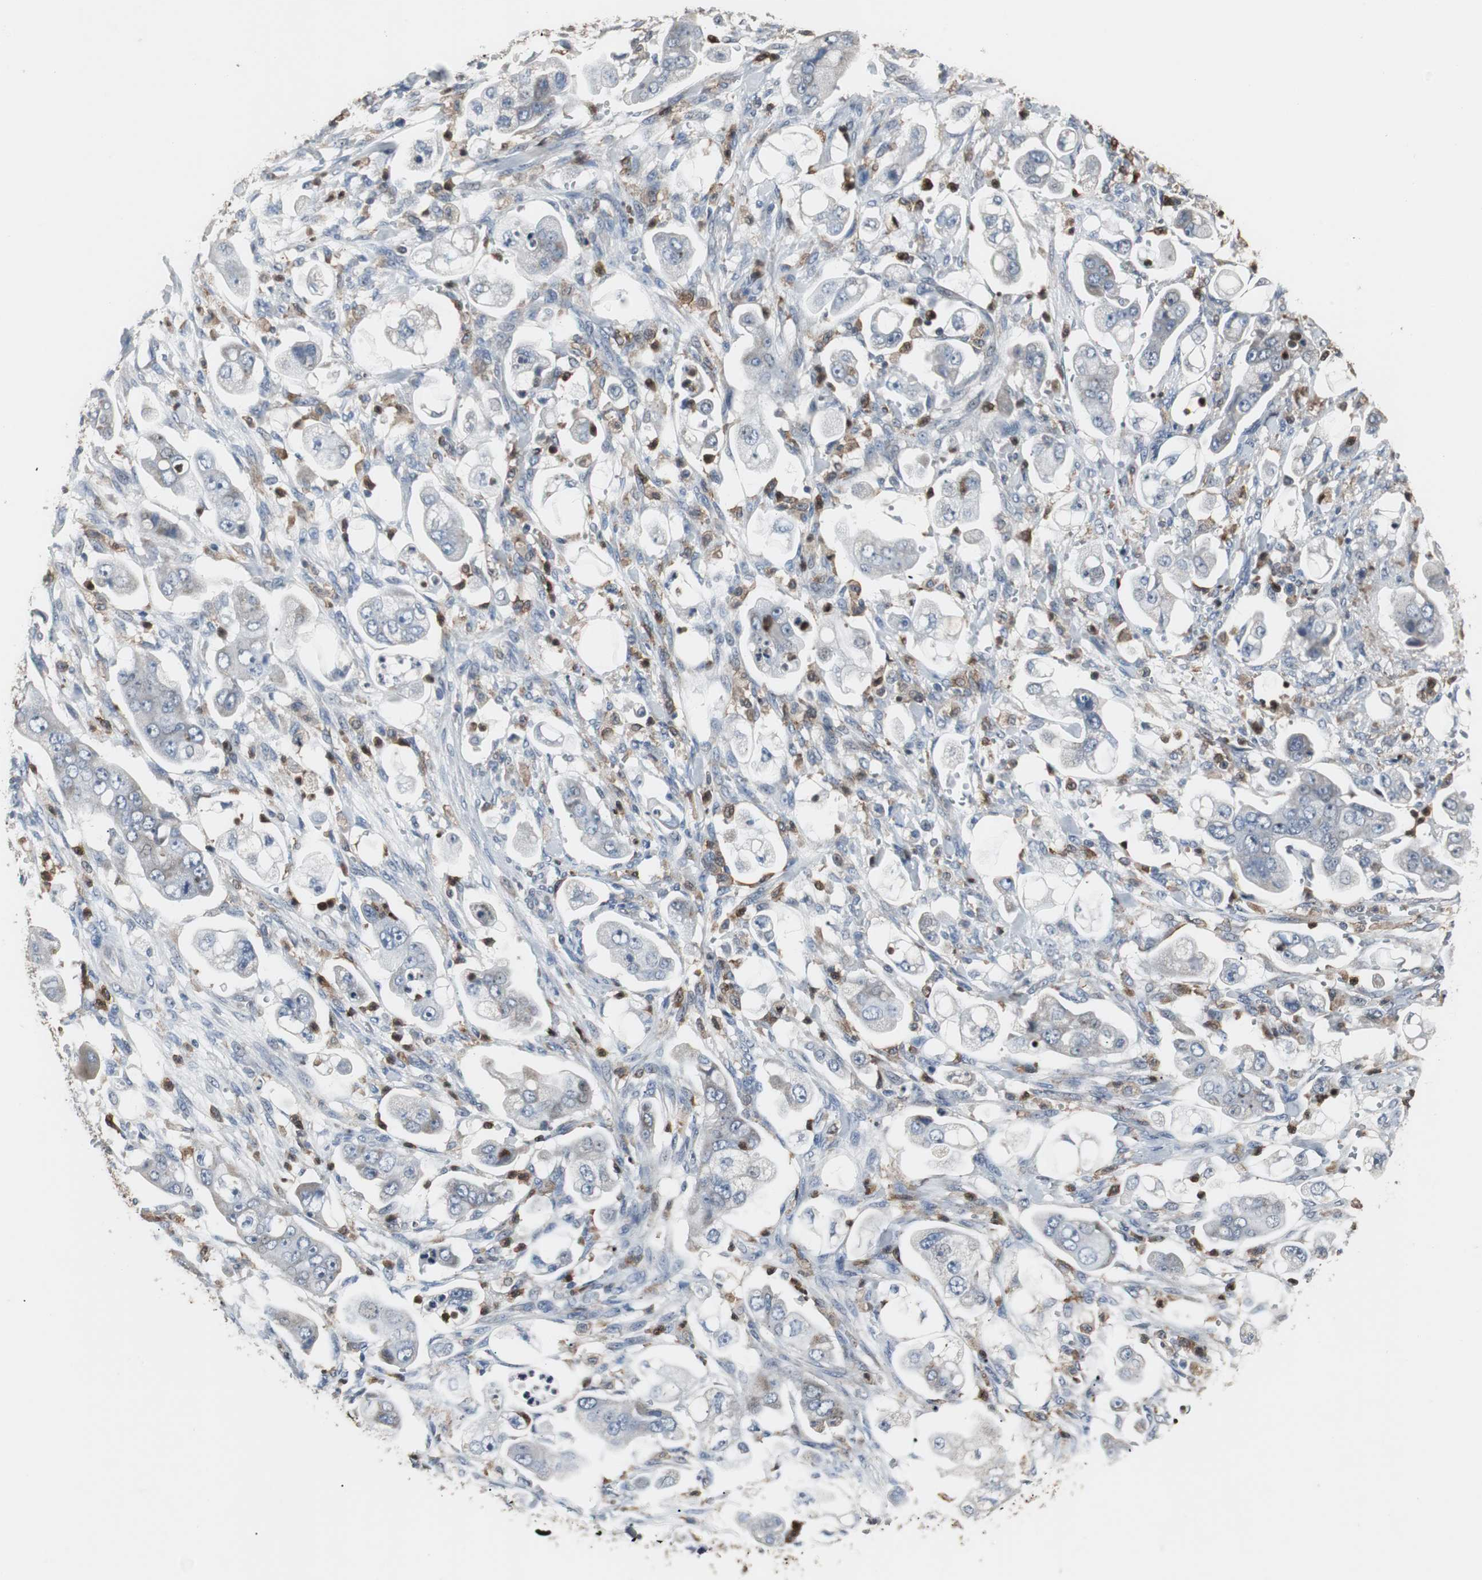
{"staining": {"intensity": "negative", "quantity": "none", "location": "none"}, "tissue": "stomach cancer", "cell_type": "Tumor cells", "image_type": "cancer", "snomed": [{"axis": "morphology", "description": "Adenocarcinoma, NOS"}, {"axis": "topography", "description": "Stomach"}], "caption": "Image shows no significant protein staining in tumor cells of stomach cancer.", "gene": "NCF2", "patient": {"sex": "male", "age": 62}}